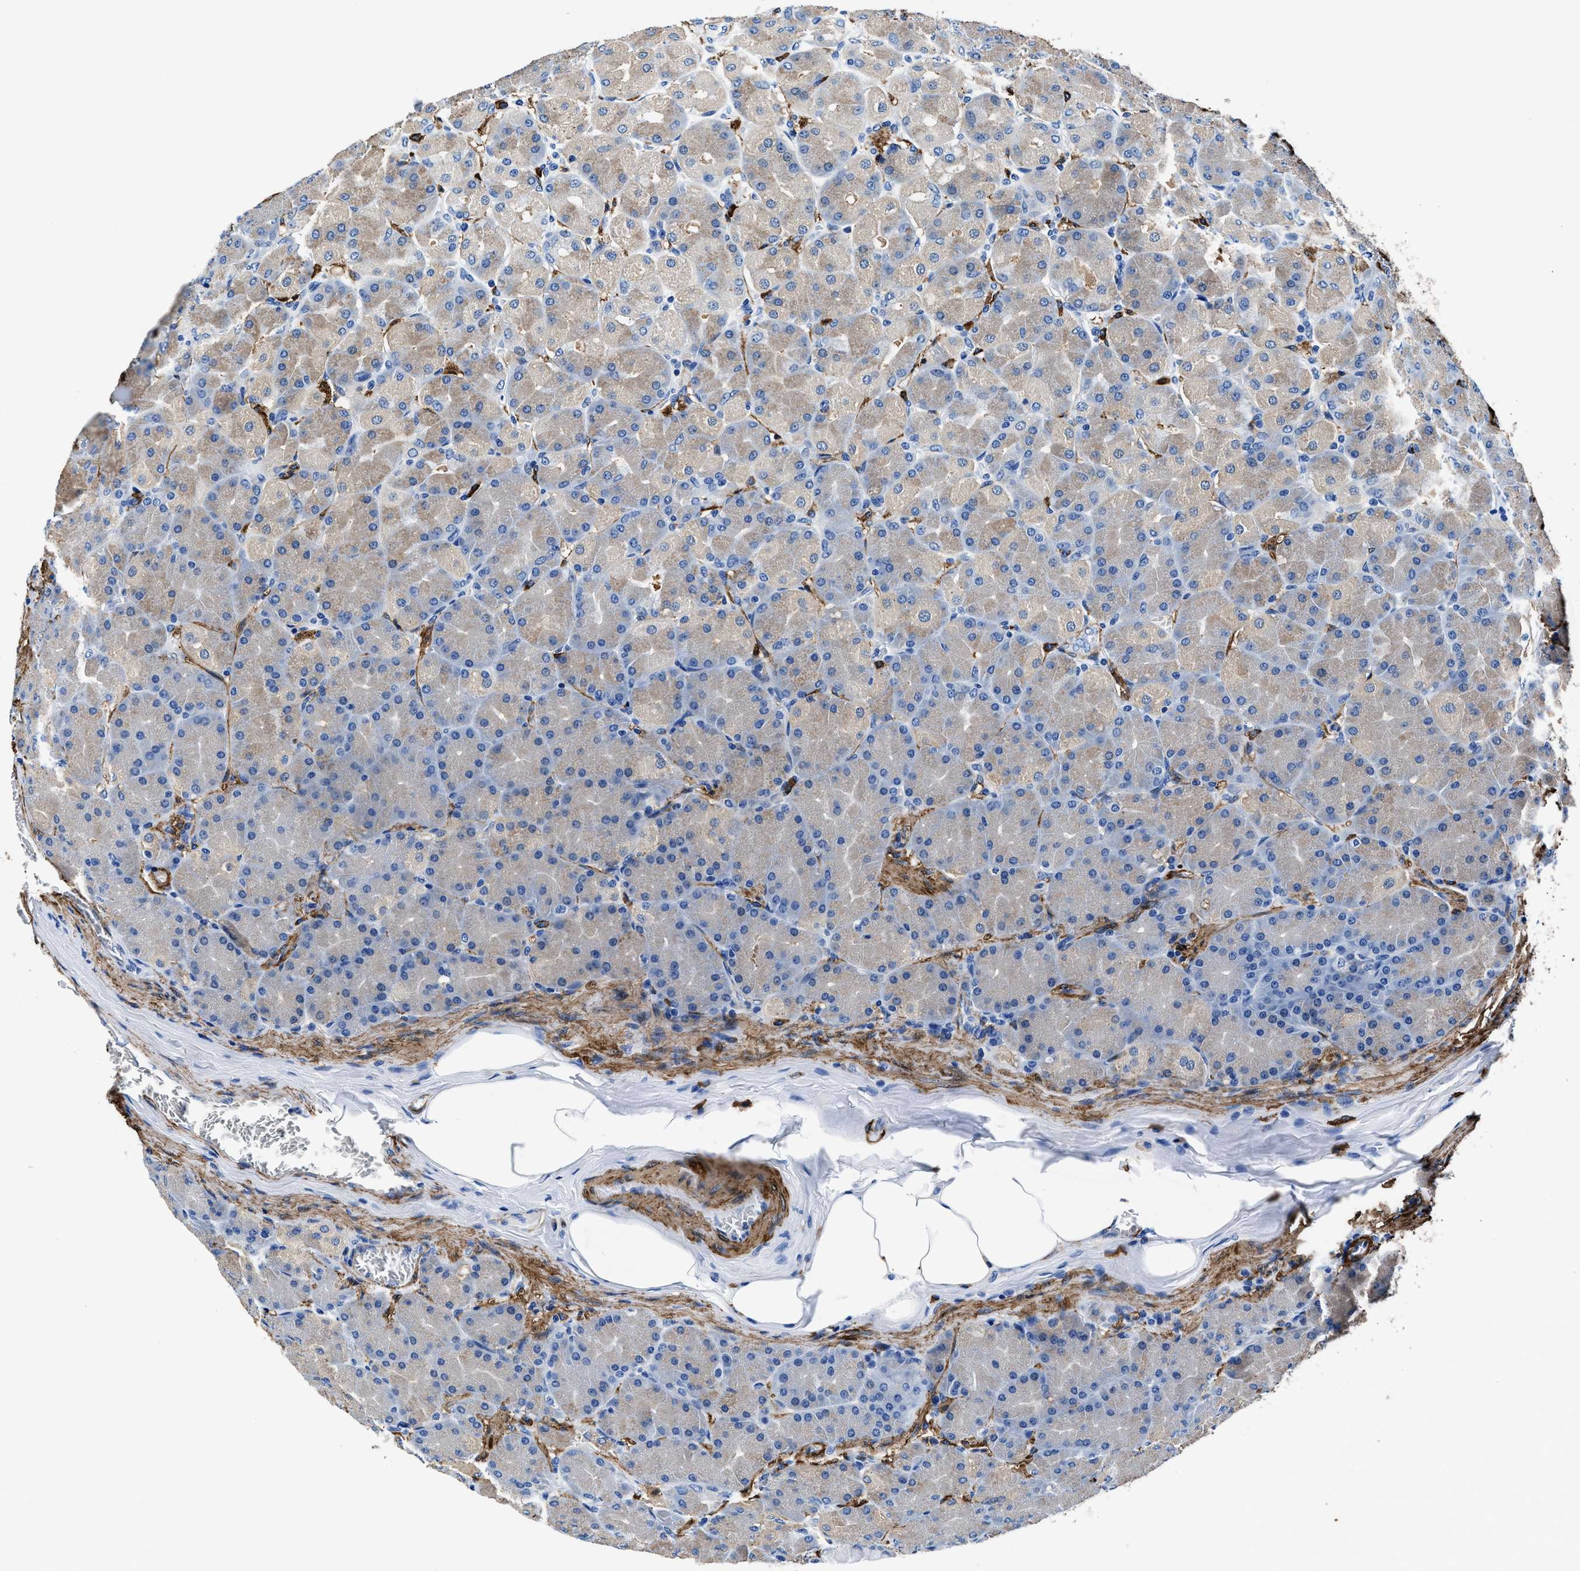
{"staining": {"intensity": "weak", "quantity": "25%-75%", "location": "cytoplasmic/membranous"}, "tissue": "stomach", "cell_type": "Glandular cells", "image_type": "normal", "snomed": [{"axis": "morphology", "description": "Normal tissue, NOS"}, {"axis": "topography", "description": "Stomach, upper"}], "caption": "High-magnification brightfield microscopy of normal stomach stained with DAB (brown) and counterstained with hematoxylin (blue). glandular cells exhibit weak cytoplasmic/membranous staining is identified in approximately25%-75% of cells.", "gene": "TEX261", "patient": {"sex": "female", "age": 56}}